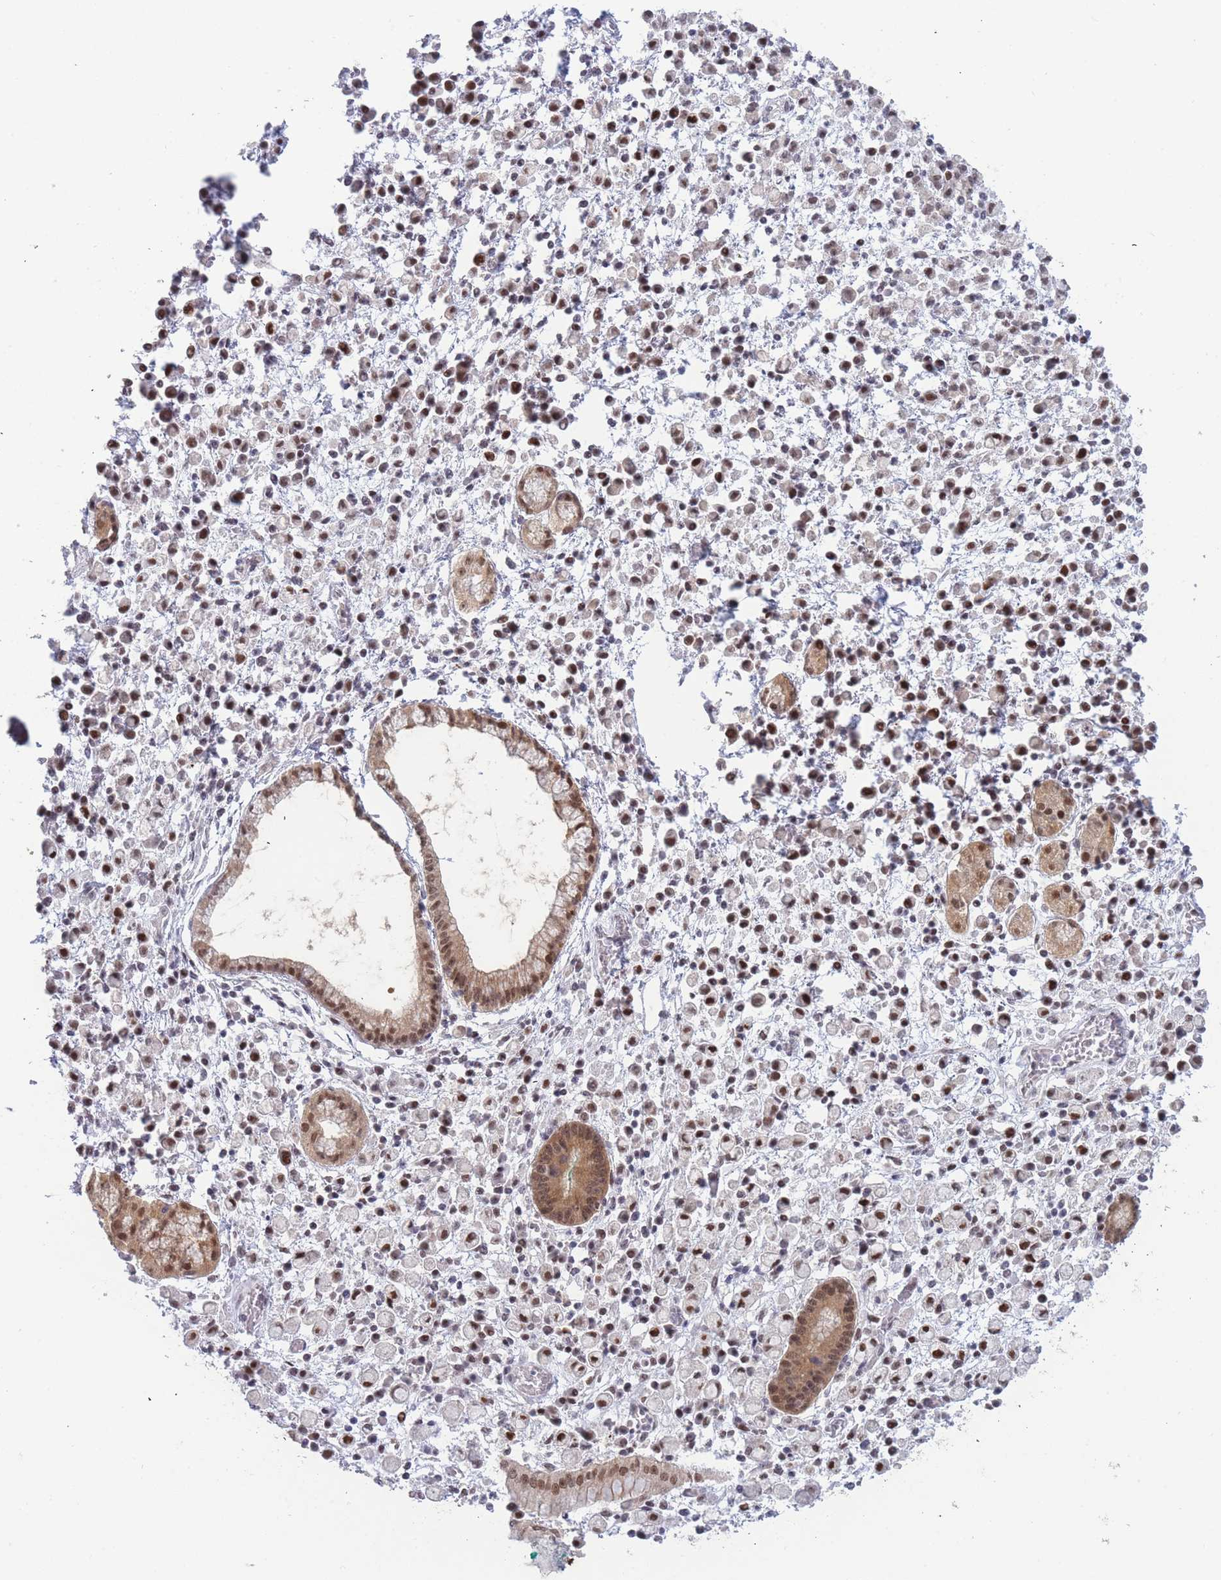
{"staining": {"intensity": "moderate", "quantity": ">75%", "location": "cytoplasmic/membranous,nuclear"}, "tissue": "stomach cancer", "cell_type": "Tumor cells", "image_type": "cancer", "snomed": [{"axis": "morphology", "description": "Adenocarcinoma, NOS"}, {"axis": "topography", "description": "Stomach"}], "caption": "Protein expression analysis of stomach cancer exhibits moderate cytoplasmic/membranous and nuclear positivity in about >75% of tumor cells. Immunohistochemistry stains the protein in brown and the nuclei are stained blue.", "gene": "DEAF1", "patient": {"sex": "male", "age": 77}}